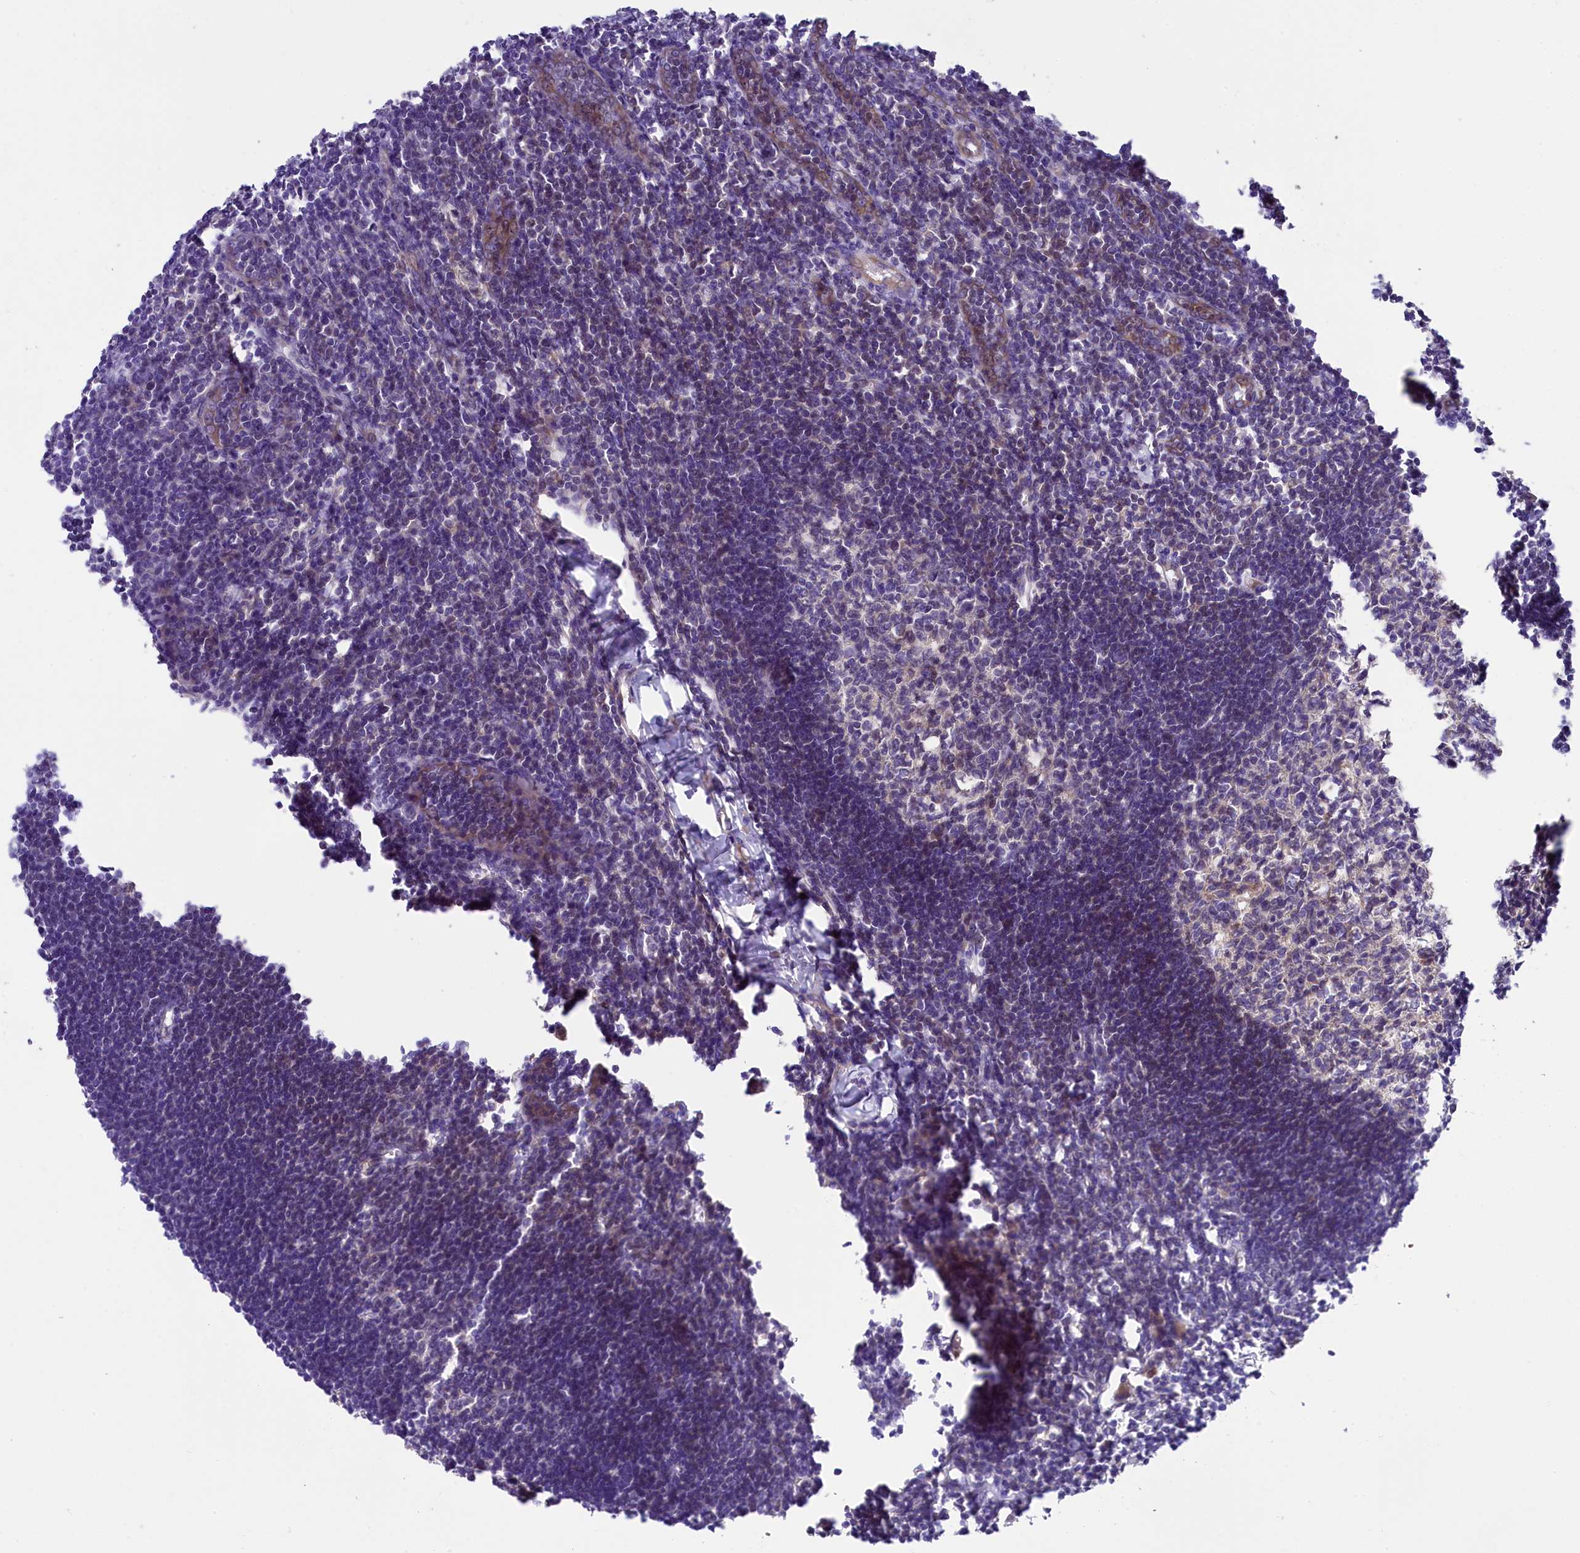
{"staining": {"intensity": "negative", "quantity": "none", "location": "none"}, "tissue": "lymph node", "cell_type": "Germinal center cells", "image_type": "normal", "snomed": [{"axis": "morphology", "description": "Normal tissue, NOS"}, {"axis": "morphology", "description": "Malignant melanoma, Metastatic site"}, {"axis": "topography", "description": "Lymph node"}], "caption": "Immunohistochemistry (IHC) of normal lymph node shows no staining in germinal center cells.", "gene": "UBXN6", "patient": {"sex": "male", "age": 41}}